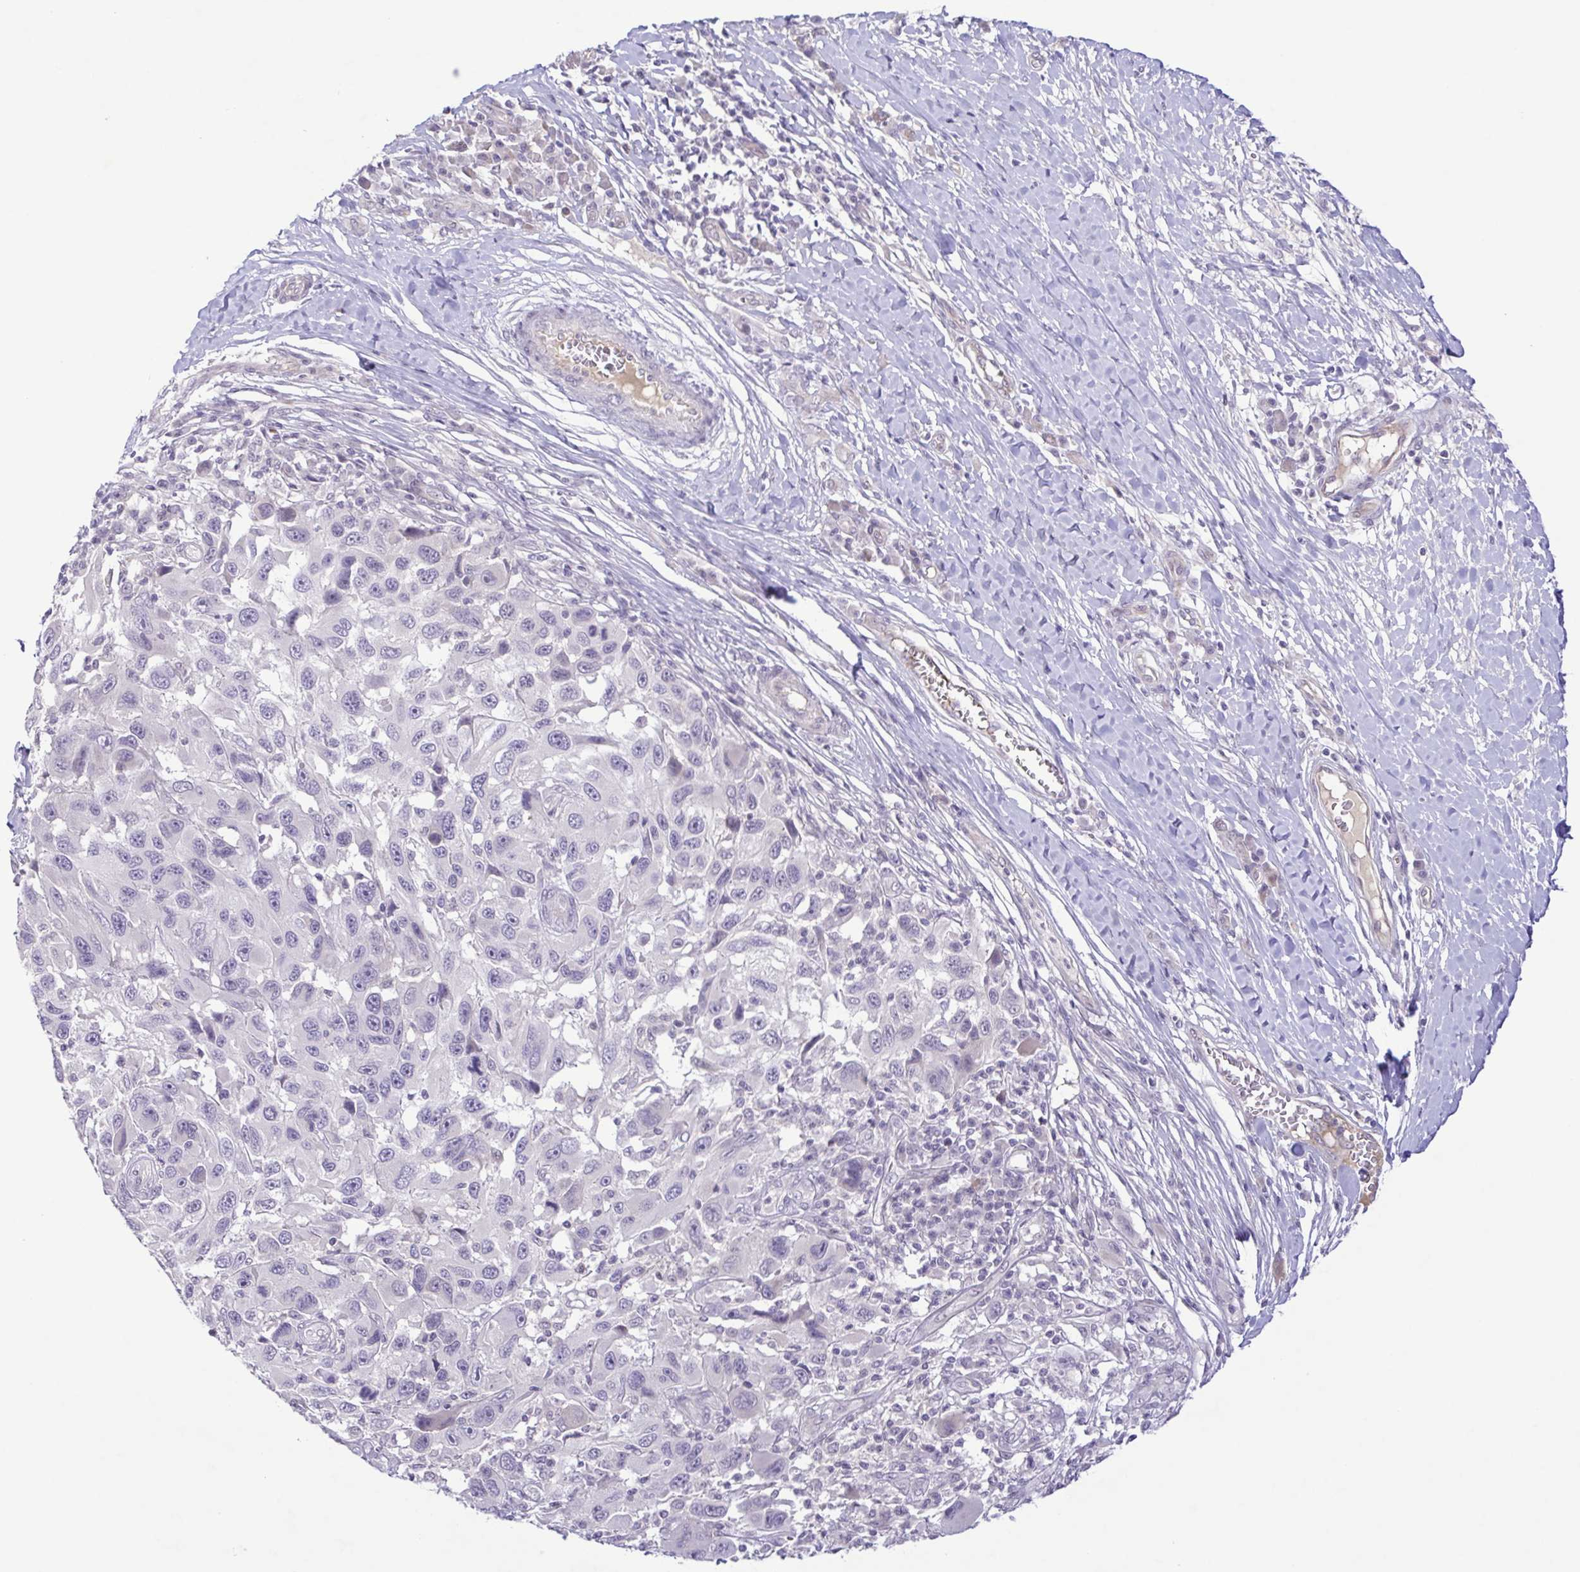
{"staining": {"intensity": "negative", "quantity": "none", "location": "none"}, "tissue": "melanoma", "cell_type": "Tumor cells", "image_type": "cancer", "snomed": [{"axis": "morphology", "description": "Malignant melanoma, NOS"}, {"axis": "topography", "description": "Skin"}], "caption": "Immunohistochemistry (IHC) histopathology image of neoplastic tissue: malignant melanoma stained with DAB exhibits no significant protein staining in tumor cells. (IHC, brightfield microscopy, high magnification).", "gene": "IL1RN", "patient": {"sex": "male", "age": 53}}